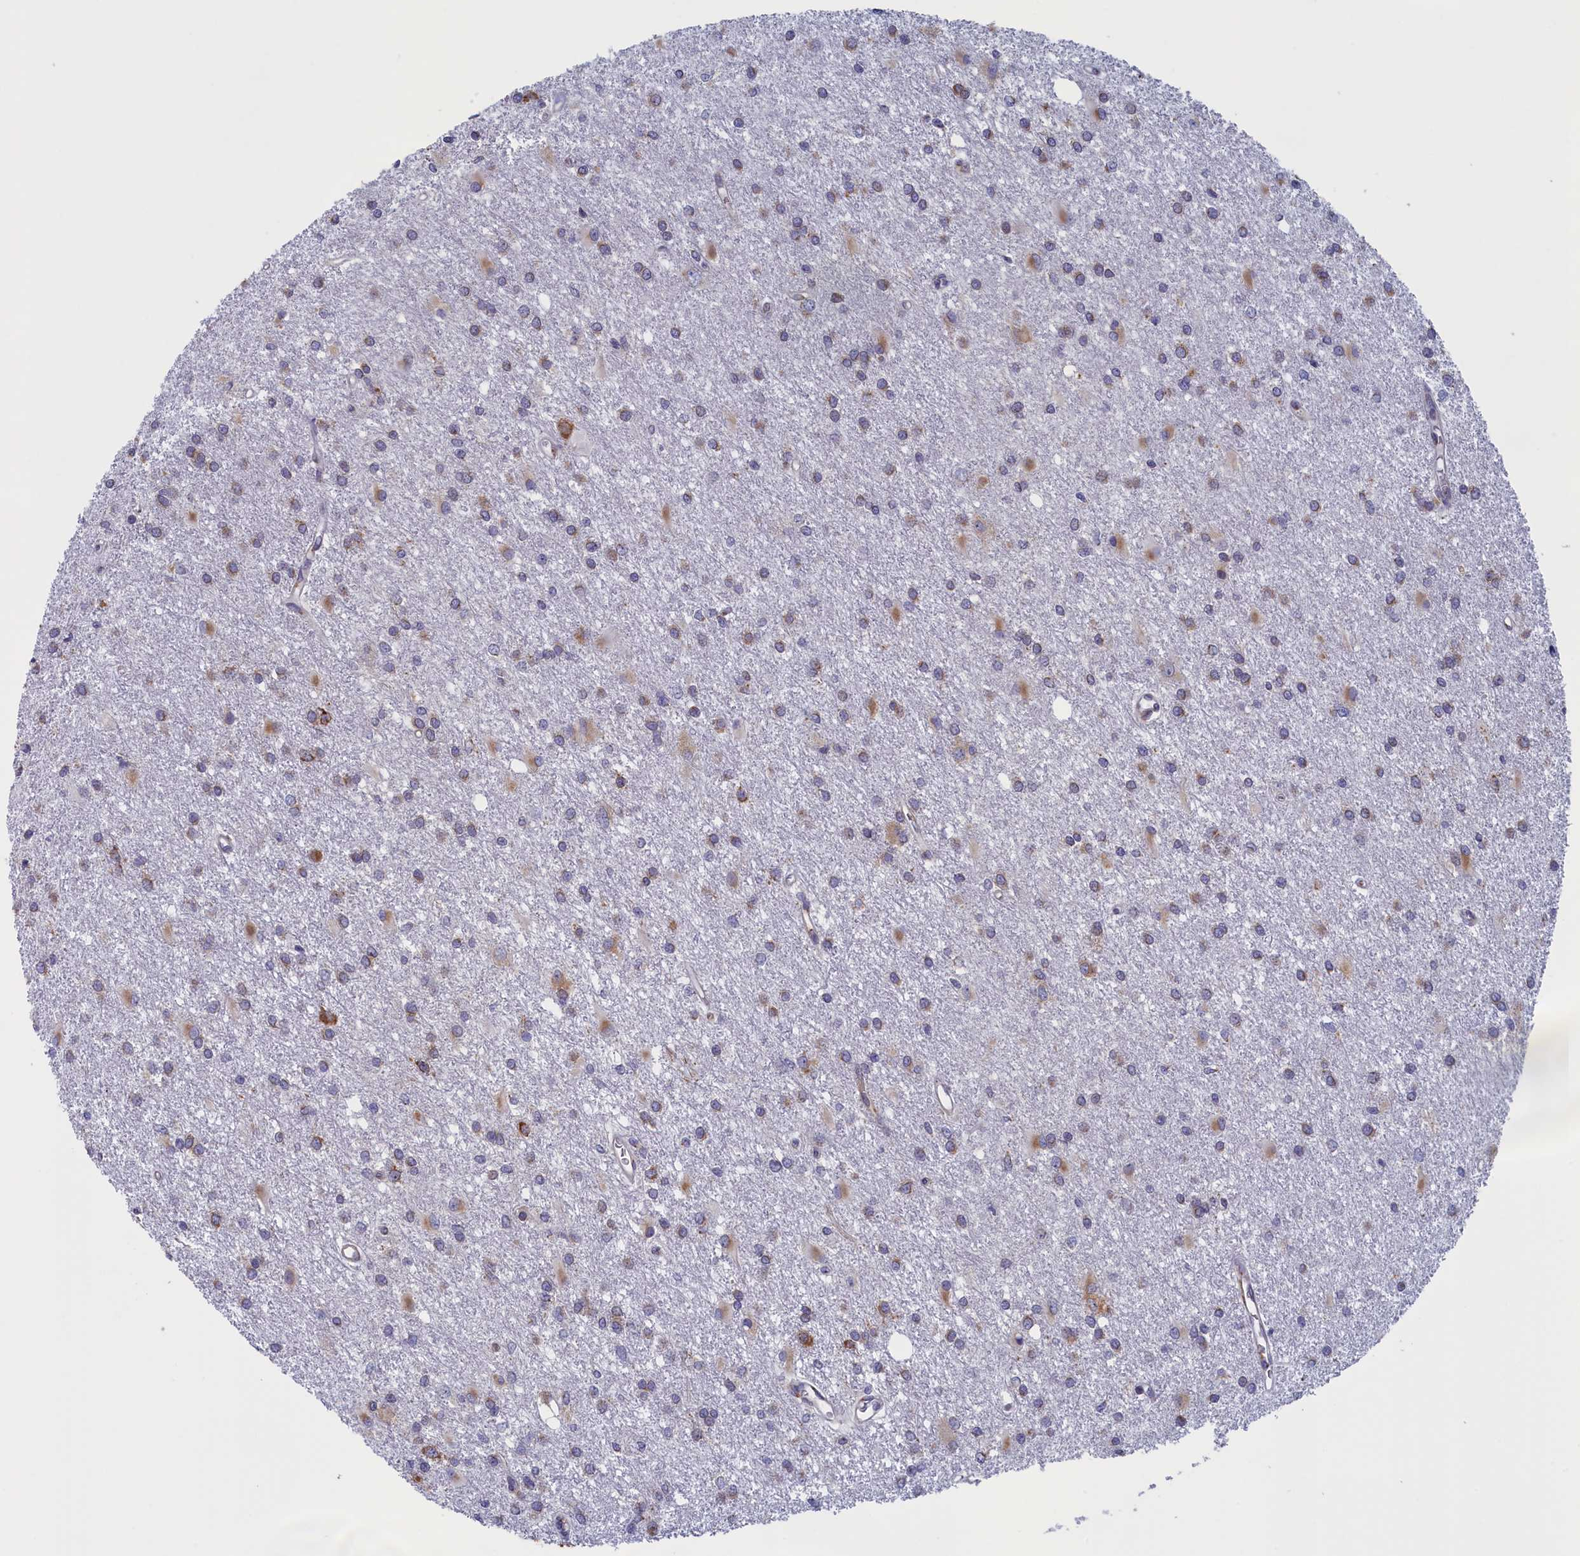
{"staining": {"intensity": "moderate", "quantity": "<25%", "location": "cytoplasmic/membranous"}, "tissue": "glioma", "cell_type": "Tumor cells", "image_type": "cancer", "snomed": [{"axis": "morphology", "description": "Glioma, malignant, High grade"}, {"axis": "topography", "description": "Brain"}], "caption": "Moderate cytoplasmic/membranous staining for a protein is appreciated in about <25% of tumor cells of glioma using immunohistochemistry (IHC).", "gene": "CCDC68", "patient": {"sex": "female", "age": 50}}